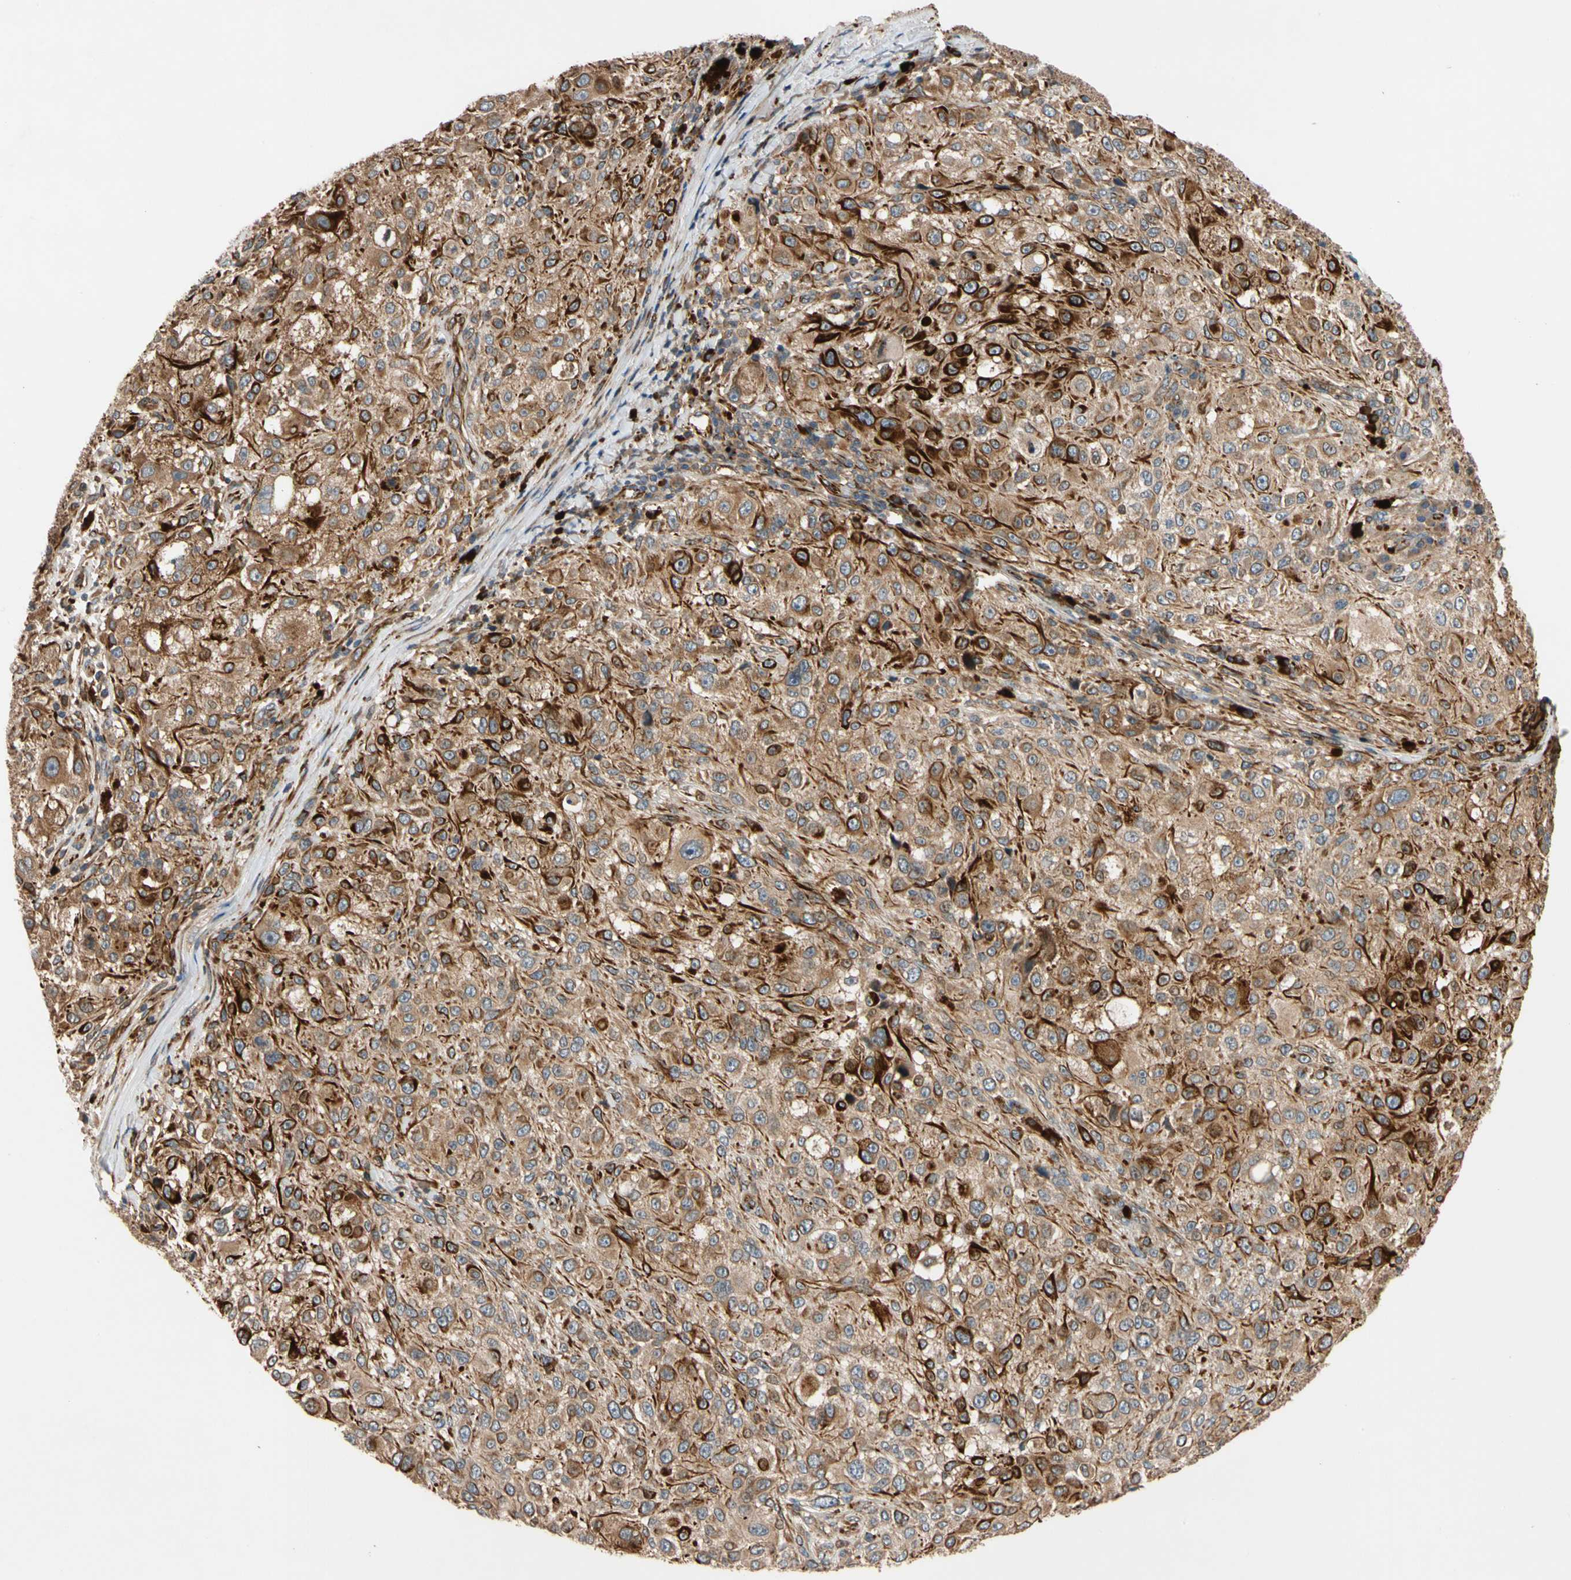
{"staining": {"intensity": "moderate", "quantity": ">75%", "location": "cytoplasmic/membranous"}, "tissue": "melanoma", "cell_type": "Tumor cells", "image_type": "cancer", "snomed": [{"axis": "morphology", "description": "Necrosis, NOS"}, {"axis": "morphology", "description": "Malignant melanoma, NOS"}, {"axis": "topography", "description": "Skin"}], "caption": "This is a photomicrograph of immunohistochemistry (IHC) staining of melanoma, which shows moderate expression in the cytoplasmic/membranous of tumor cells.", "gene": "FGD6", "patient": {"sex": "female", "age": 87}}